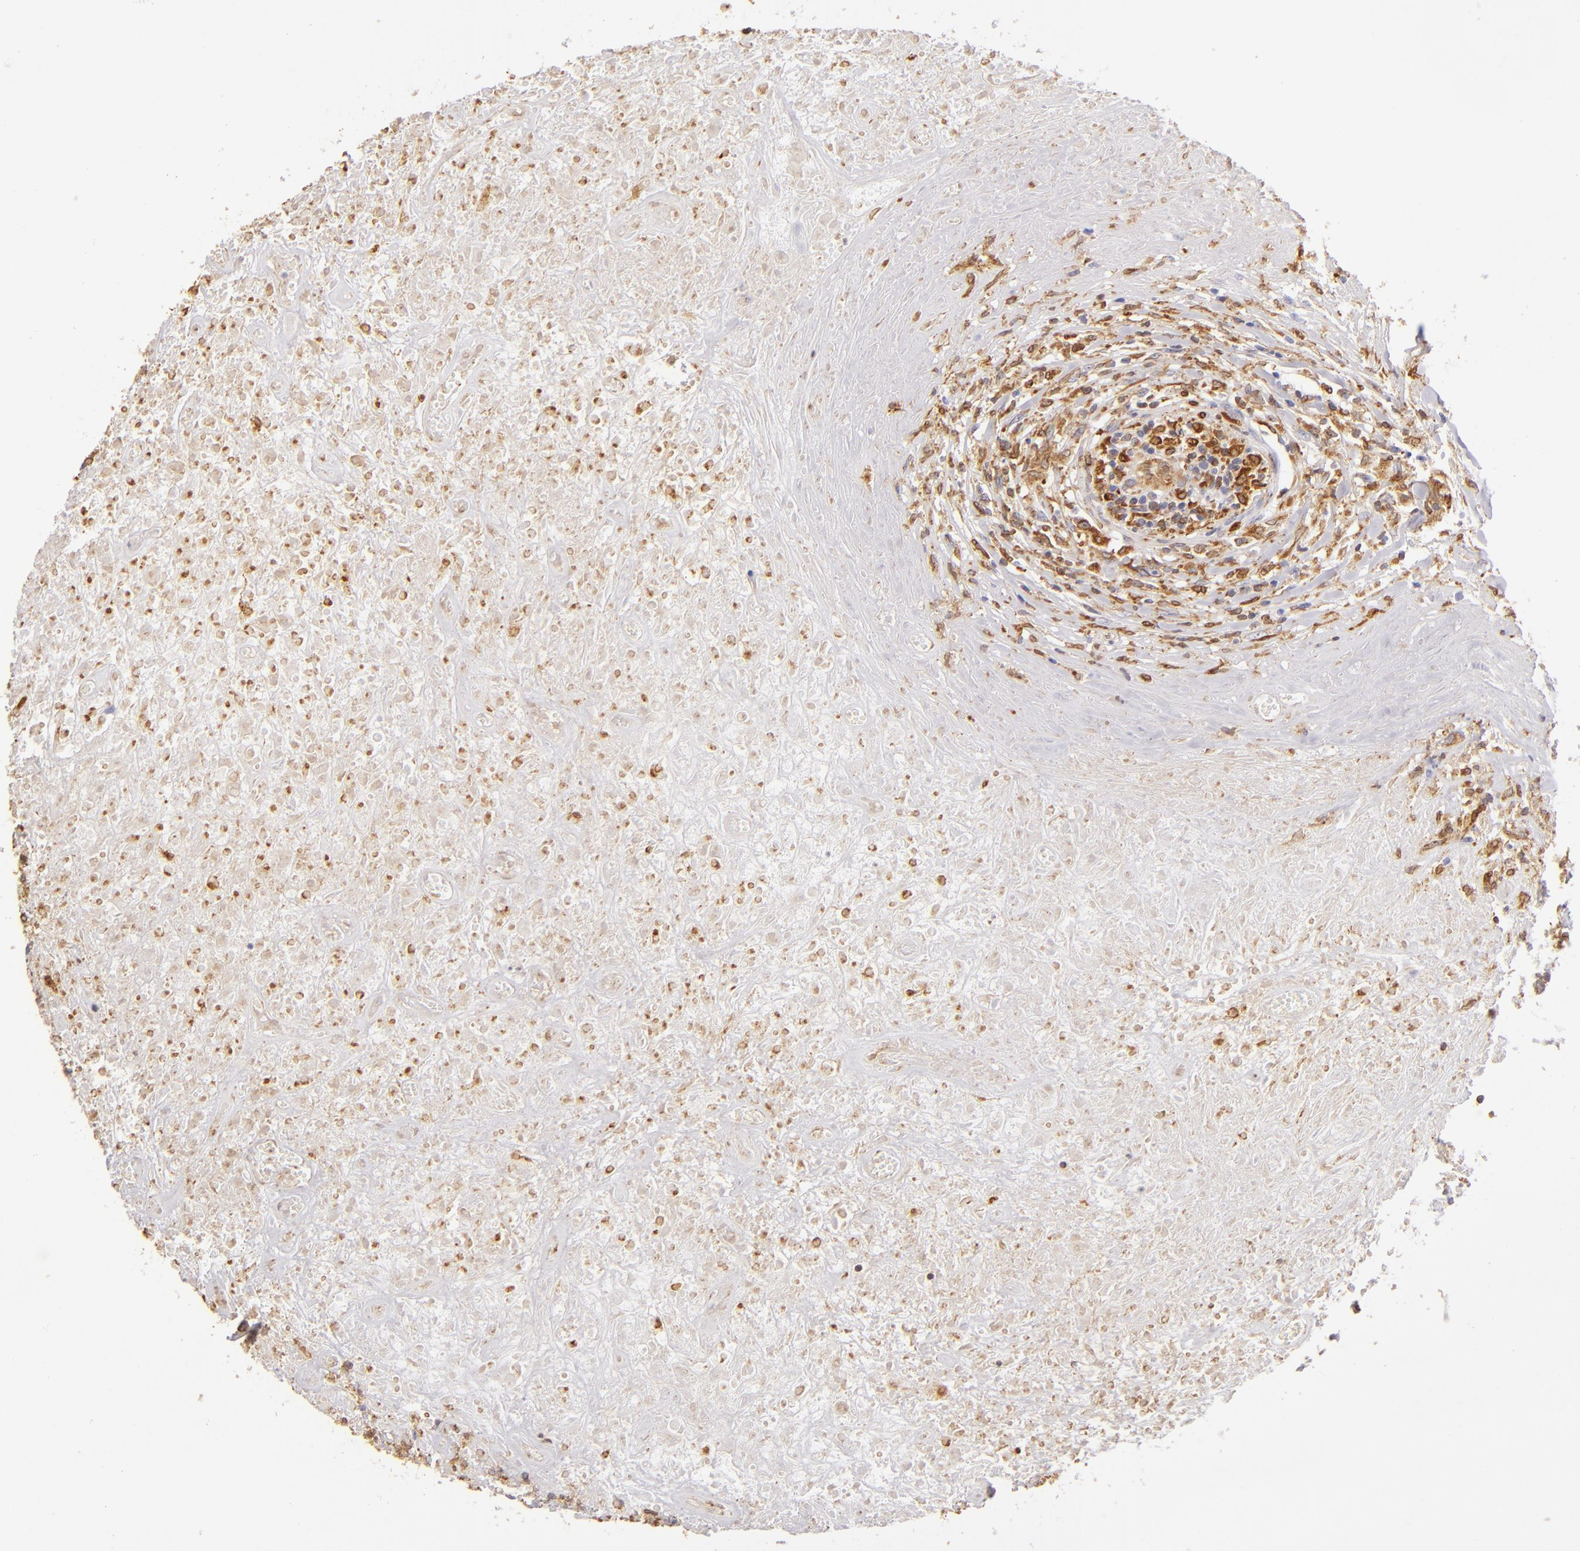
{"staining": {"intensity": "moderate", "quantity": "25%-75%", "location": "cytoplasmic/membranous"}, "tissue": "lymphoma", "cell_type": "Tumor cells", "image_type": "cancer", "snomed": [{"axis": "morphology", "description": "Hodgkin's disease, NOS"}, {"axis": "topography", "description": "Lymph node"}], "caption": "Protein expression analysis of lymphoma demonstrates moderate cytoplasmic/membranous positivity in approximately 25%-75% of tumor cells.", "gene": "CD74", "patient": {"sex": "male", "age": 46}}